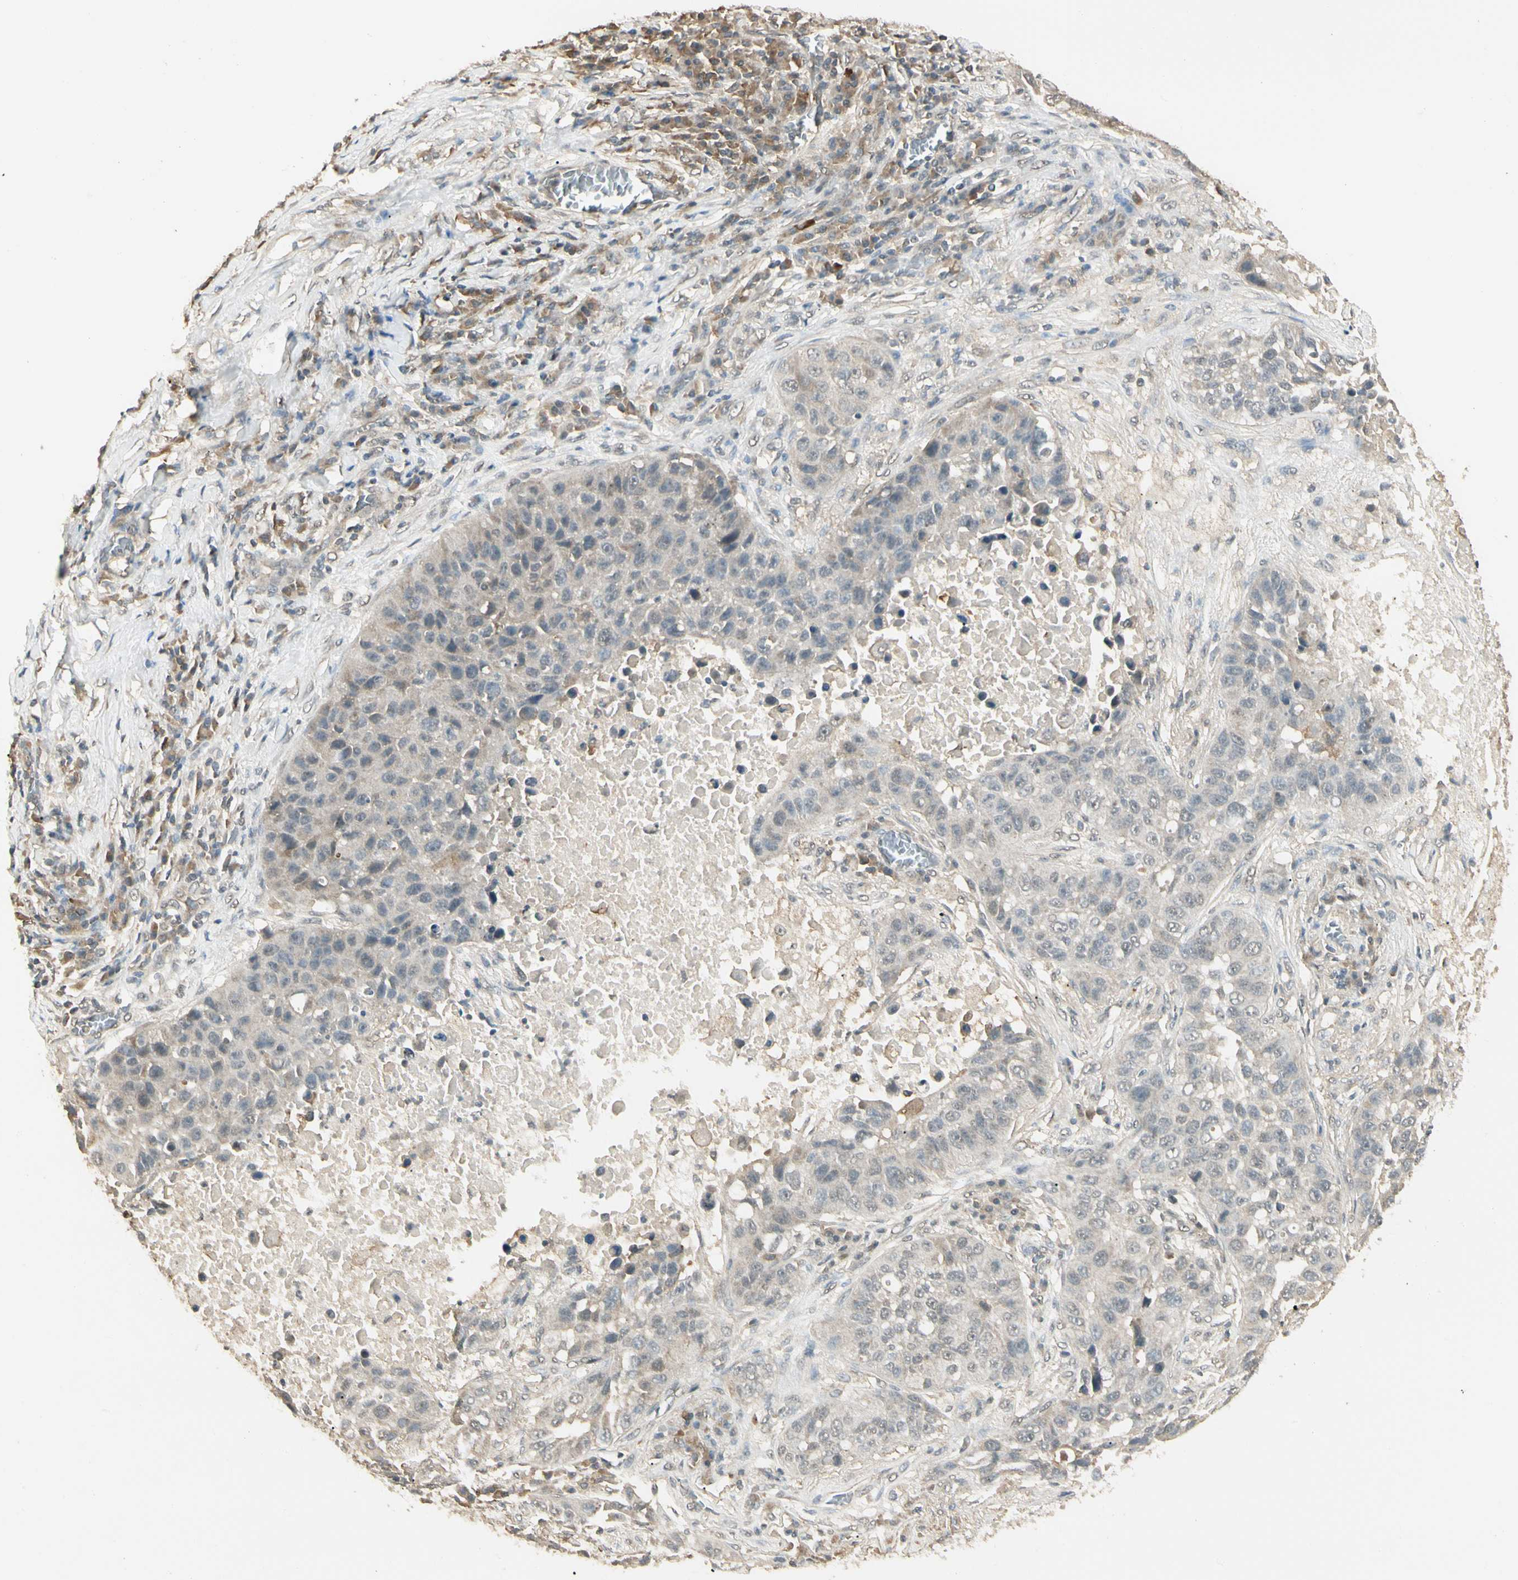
{"staining": {"intensity": "weak", "quantity": "25%-75%", "location": "cytoplasmic/membranous"}, "tissue": "lung cancer", "cell_type": "Tumor cells", "image_type": "cancer", "snomed": [{"axis": "morphology", "description": "Squamous cell carcinoma, NOS"}, {"axis": "topography", "description": "Lung"}], "caption": "Lung squamous cell carcinoma stained with DAB immunohistochemistry reveals low levels of weak cytoplasmic/membranous positivity in about 25%-75% of tumor cells. (IHC, brightfield microscopy, high magnification).", "gene": "SGCA", "patient": {"sex": "male", "age": 57}}